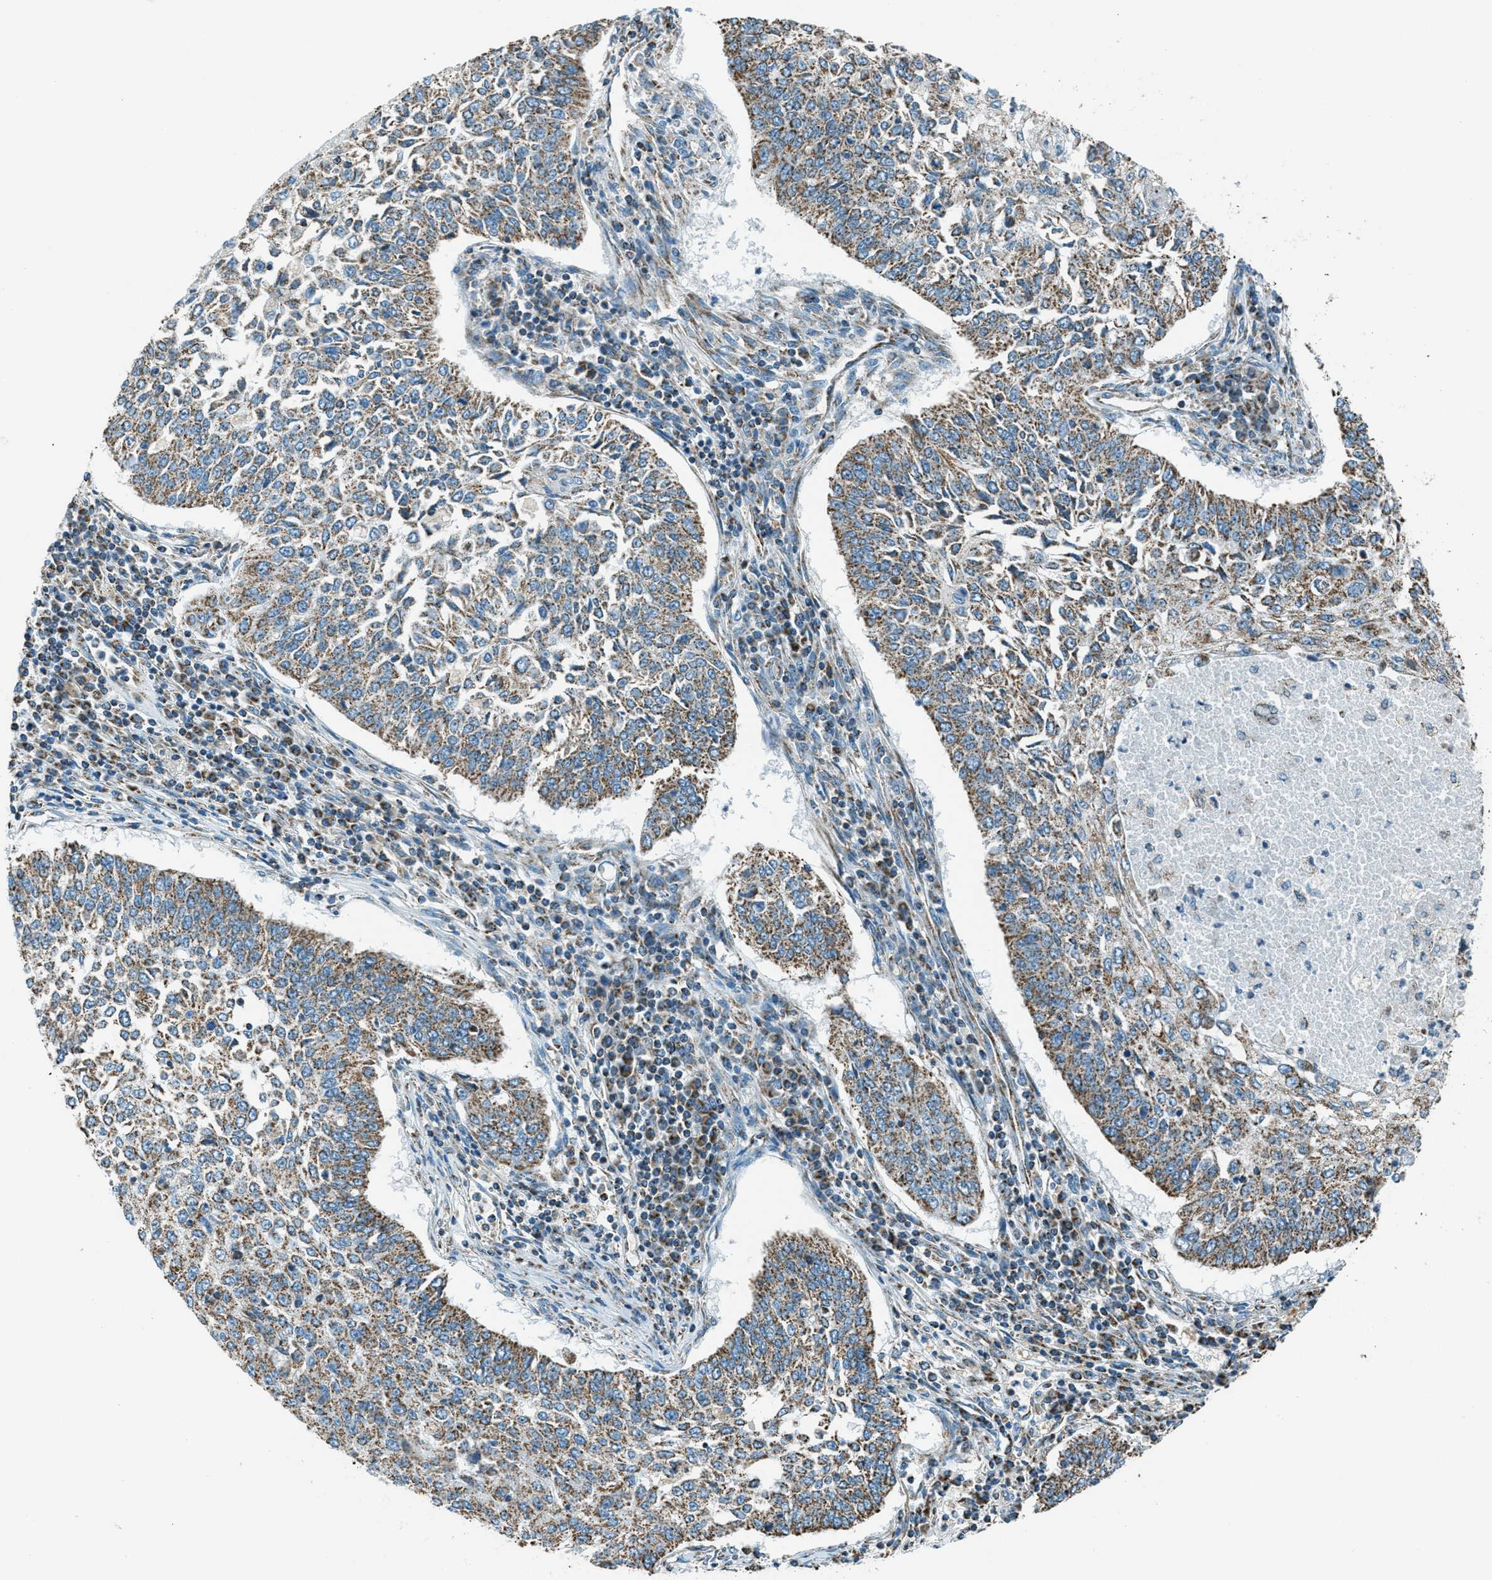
{"staining": {"intensity": "moderate", "quantity": ">75%", "location": "cytoplasmic/membranous"}, "tissue": "lung cancer", "cell_type": "Tumor cells", "image_type": "cancer", "snomed": [{"axis": "morphology", "description": "Normal tissue, NOS"}, {"axis": "morphology", "description": "Squamous cell carcinoma, NOS"}, {"axis": "topography", "description": "Cartilage tissue"}, {"axis": "topography", "description": "Bronchus"}, {"axis": "topography", "description": "Lung"}], "caption": "Protein expression analysis of human squamous cell carcinoma (lung) reveals moderate cytoplasmic/membranous staining in approximately >75% of tumor cells.", "gene": "CHST15", "patient": {"sex": "female", "age": 49}}